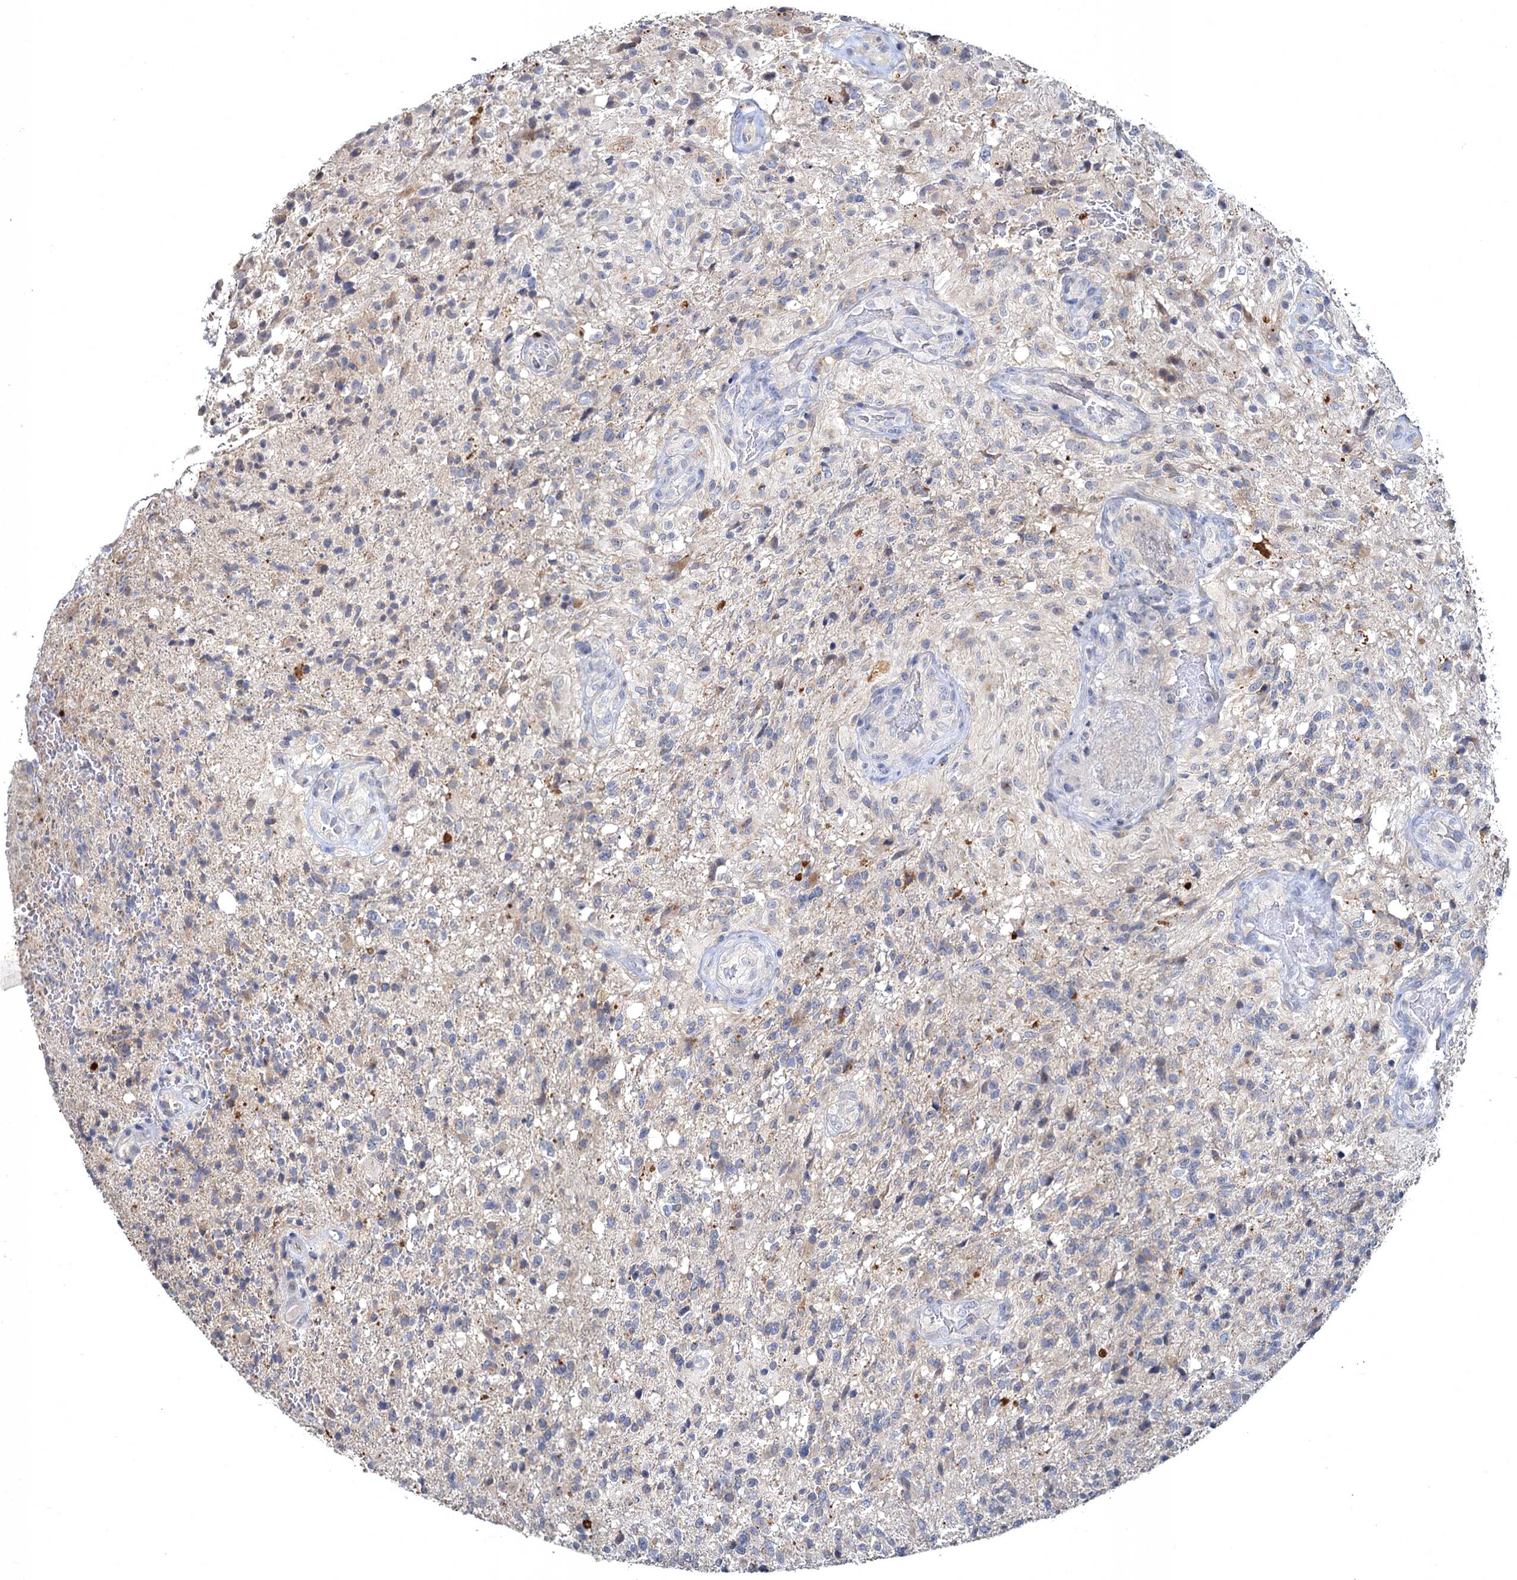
{"staining": {"intensity": "negative", "quantity": "none", "location": "none"}, "tissue": "glioma", "cell_type": "Tumor cells", "image_type": "cancer", "snomed": [{"axis": "morphology", "description": "Glioma, malignant, High grade"}, {"axis": "topography", "description": "Brain"}], "caption": "There is no significant staining in tumor cells of malignant glioma (high-grade).", "gene": "ATP9A", "patient": {"sex": "male", "age": 56}}